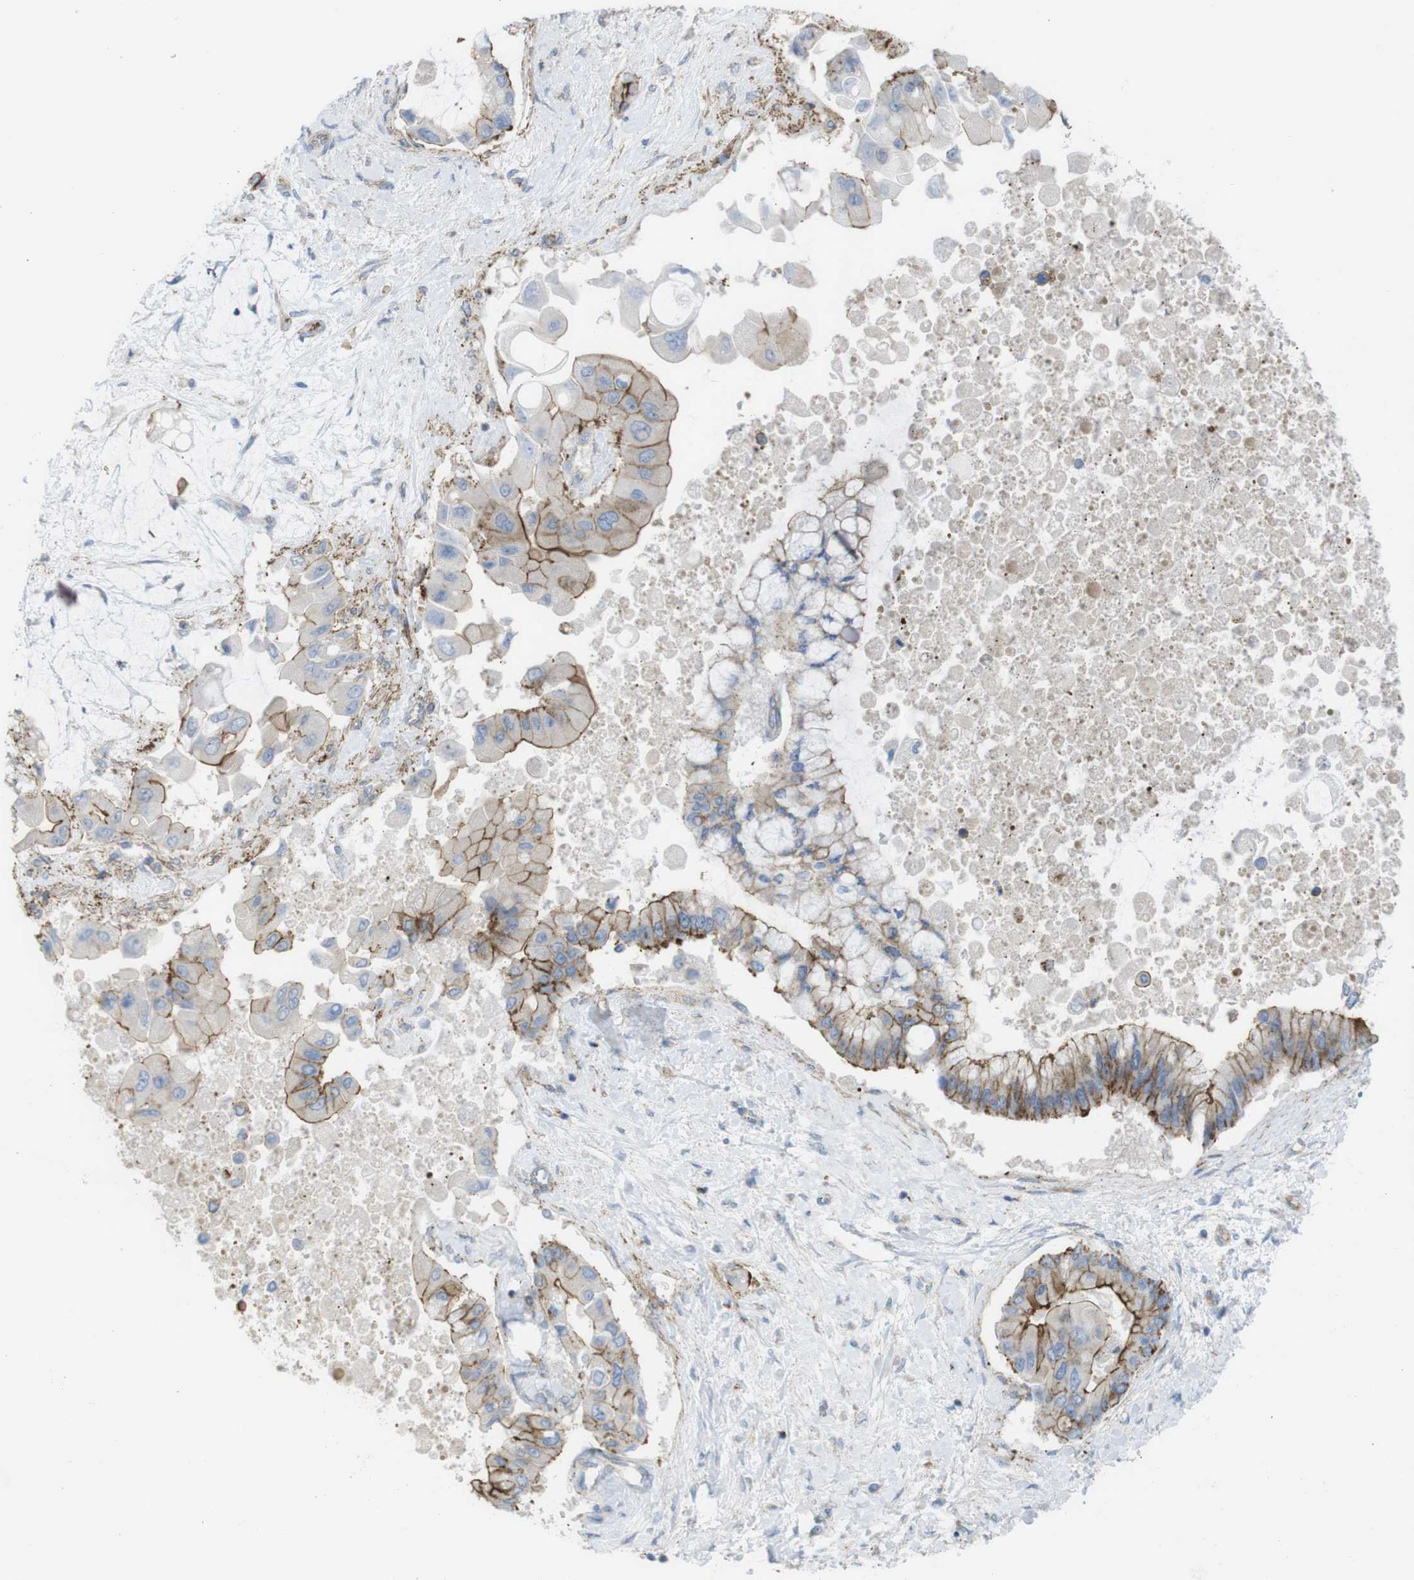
{"staining": {"intensity": "moderate", "quantity": "25%-75%", "location": "cytoplasmic/membranous"}, "tissue": "liver cancer", "cell_type": "Tumor cells", "image_type": "cancer", "snomed": [{"axis": "morphology", "description": "Cholangiocarcinoma"}, {"axis": "topography", "description": "Liver"}], "caption": "Immunohistochemistry staining of liver cancer (cholangiocarcinoma), which reveals medium levels of moderate cytoplasmic/membranous expression in about 25%-75% of tumor cells indicating moderate cytoplasmic/membranous protein expression. The staining was performed using DAB (3,3'-diaminobenzidine) (brown) for protein detection and nuclei were counterstained in hematoxylin (blue).", "gene": "PREX2", "patient": {"sex": "male", "age": 50}}